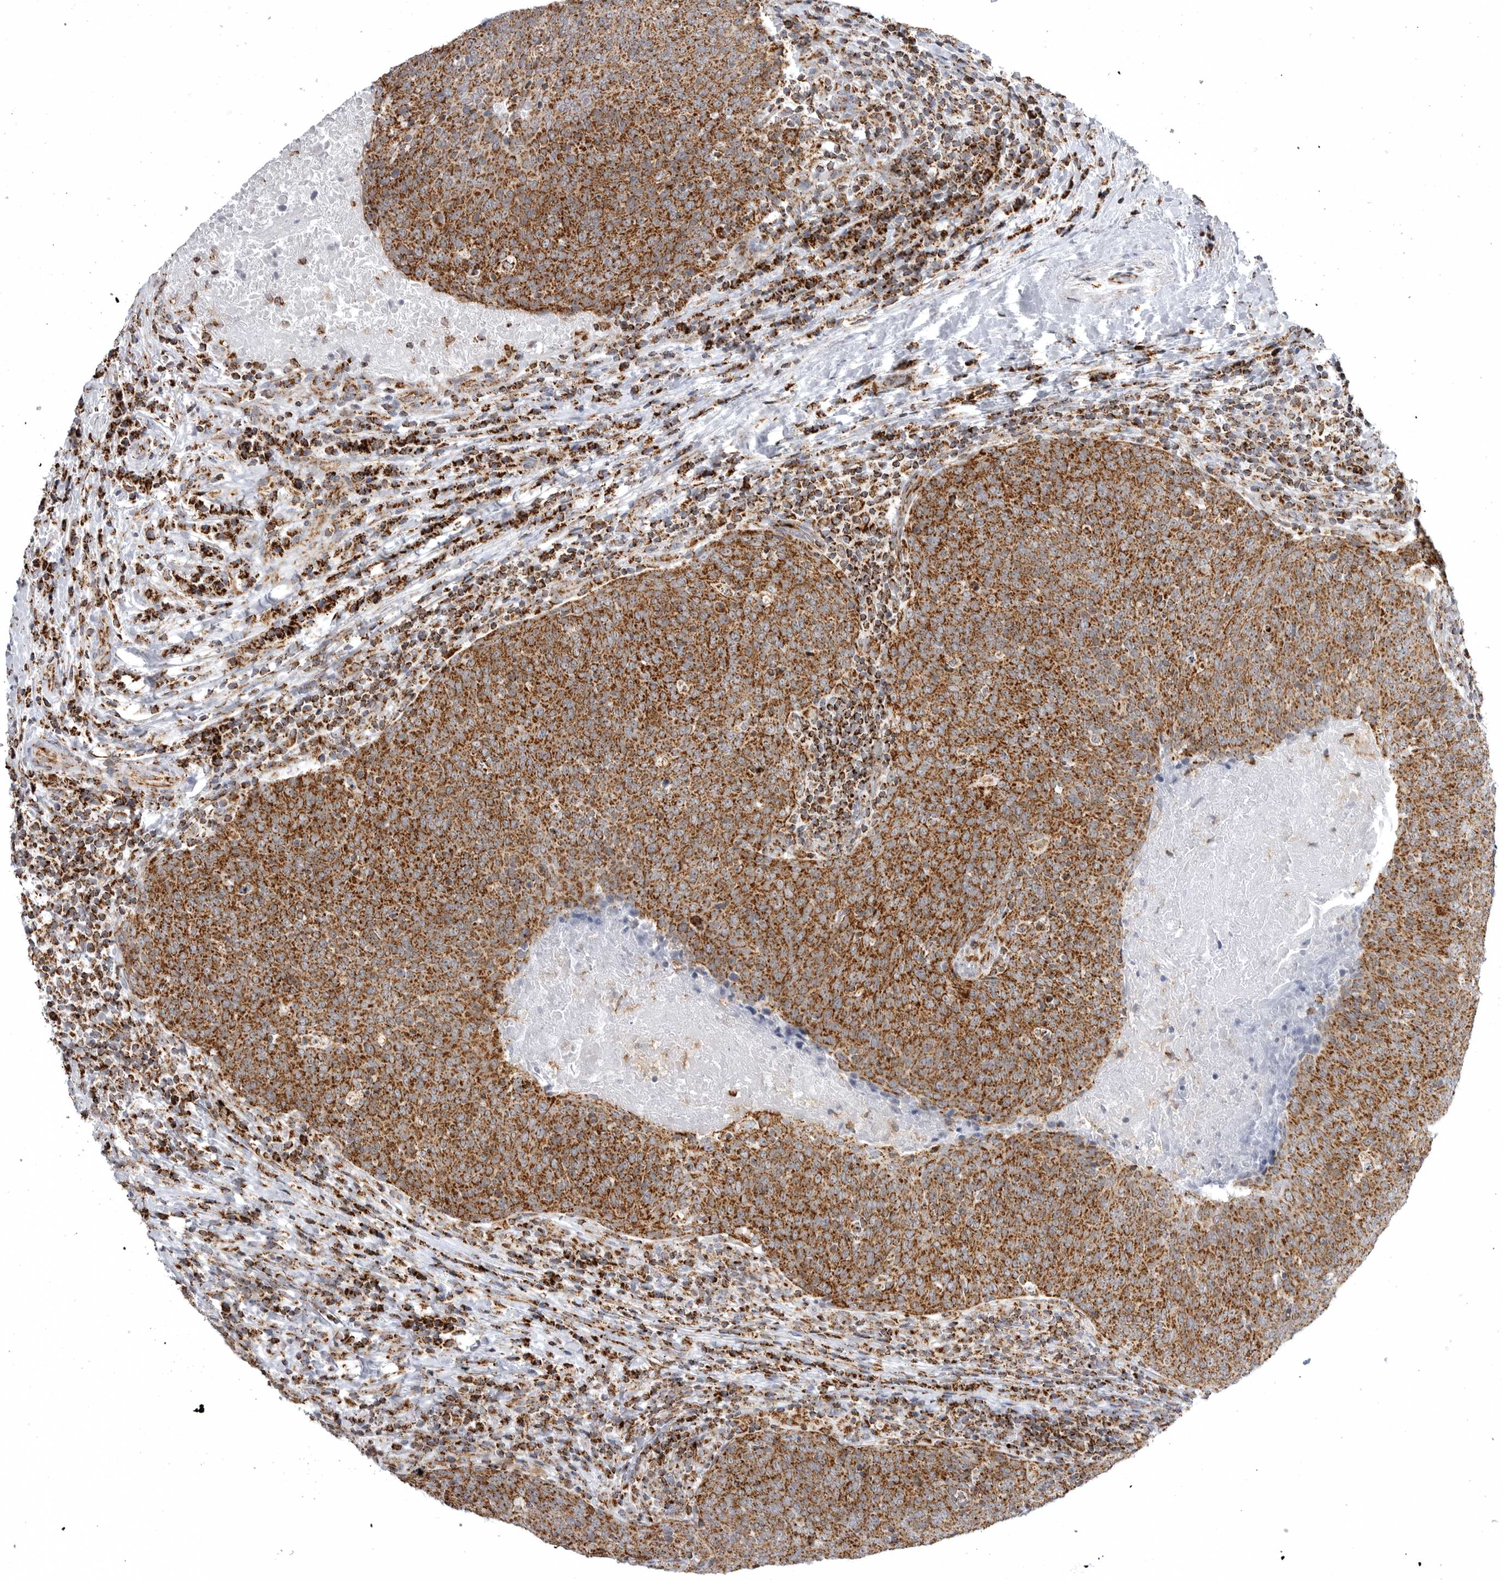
{"staining": {"intensity": "strong", "quantity": ">75%", "location": "cytoplasmic/membranous"}, "tissue": "head and neck cancer", "cell_type": "Tumor cells", "image_type": "cancer", "snomed": [{"axis": "morphology", "description": "Squamous cell carcinoma, NOS"}, {"axis": "morphology", "description": "Squamous cell carcinoma, metastatic, NOS"}, {"axis": "topography", "description": "Lymph node"}, {"axis": "topography", "description": "Head-Neck"}], "caption": "Strong cytoplasmic/membranous positivity for a protein is identified in approximately >75% of tumor cells of head and neck metastatic squamous cell carcinoma using immunohistochemistry (IHC).", "gene": "TUFM", "patient": {"sex": "male", "age": 62}}